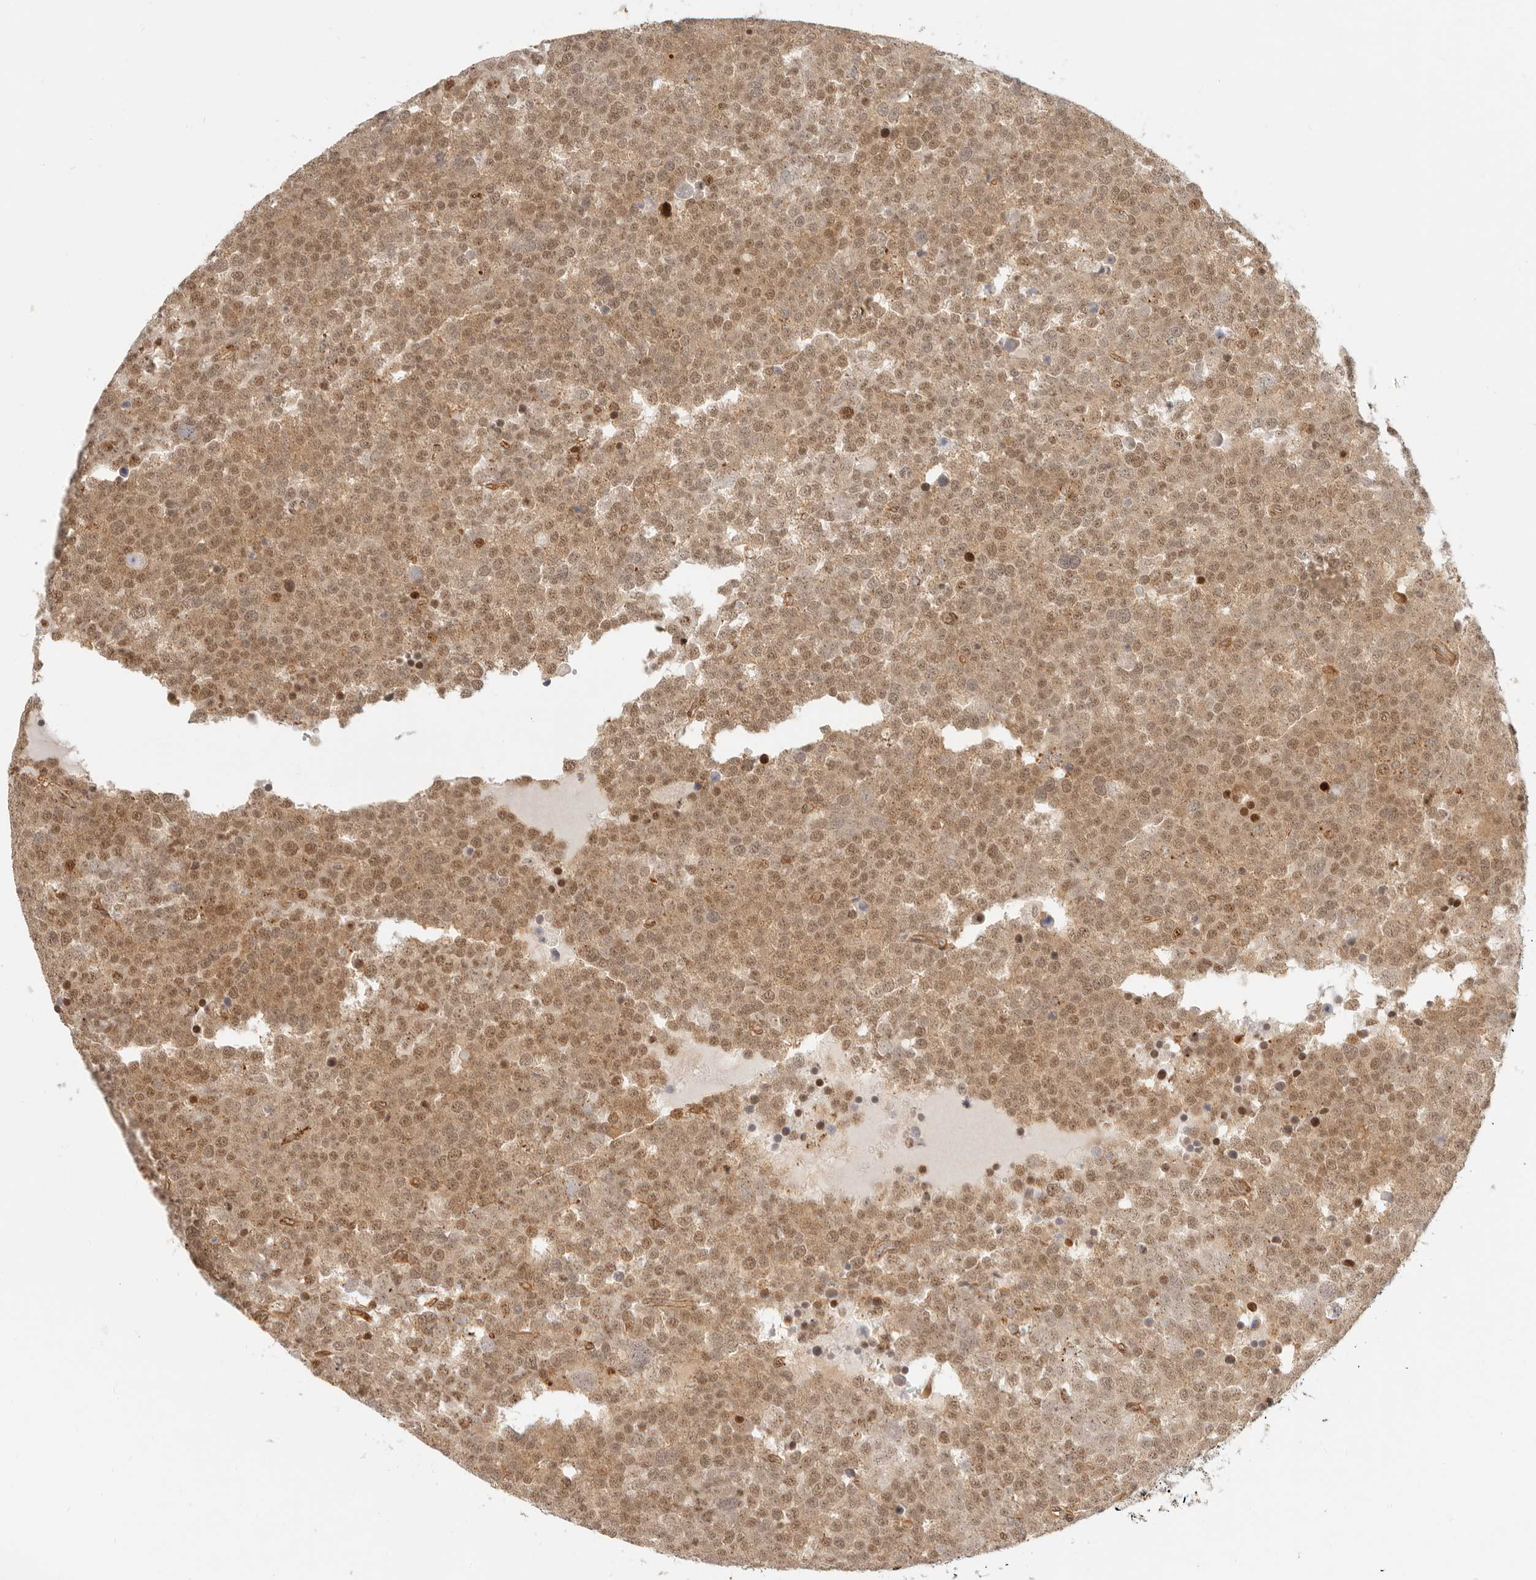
{"staining": {"intensity": "moderate", "quantity": ">75%", "location": "cytoplasmic/membranous,nuclear"}, "tissue": "testis cancer", "cell_type": "Tumor cells", "image_type": "cancer", "snomed": [{"axis": "morphology", "description": "Seminoma, NOS"}, {"axis": "topography", "description": "Testis"}], "caption": "Seminoma (testis) tissue displays moderate cytoplasmic/membranous and nuclear positivity in approximately >75% of tumor cells, visualized by immunohistochemistry. Ihc stains the protein of interest in brown and the nuclei are stained blue.", "gene": "BAP1", "patient": {"sex": "male", "age": 71}}